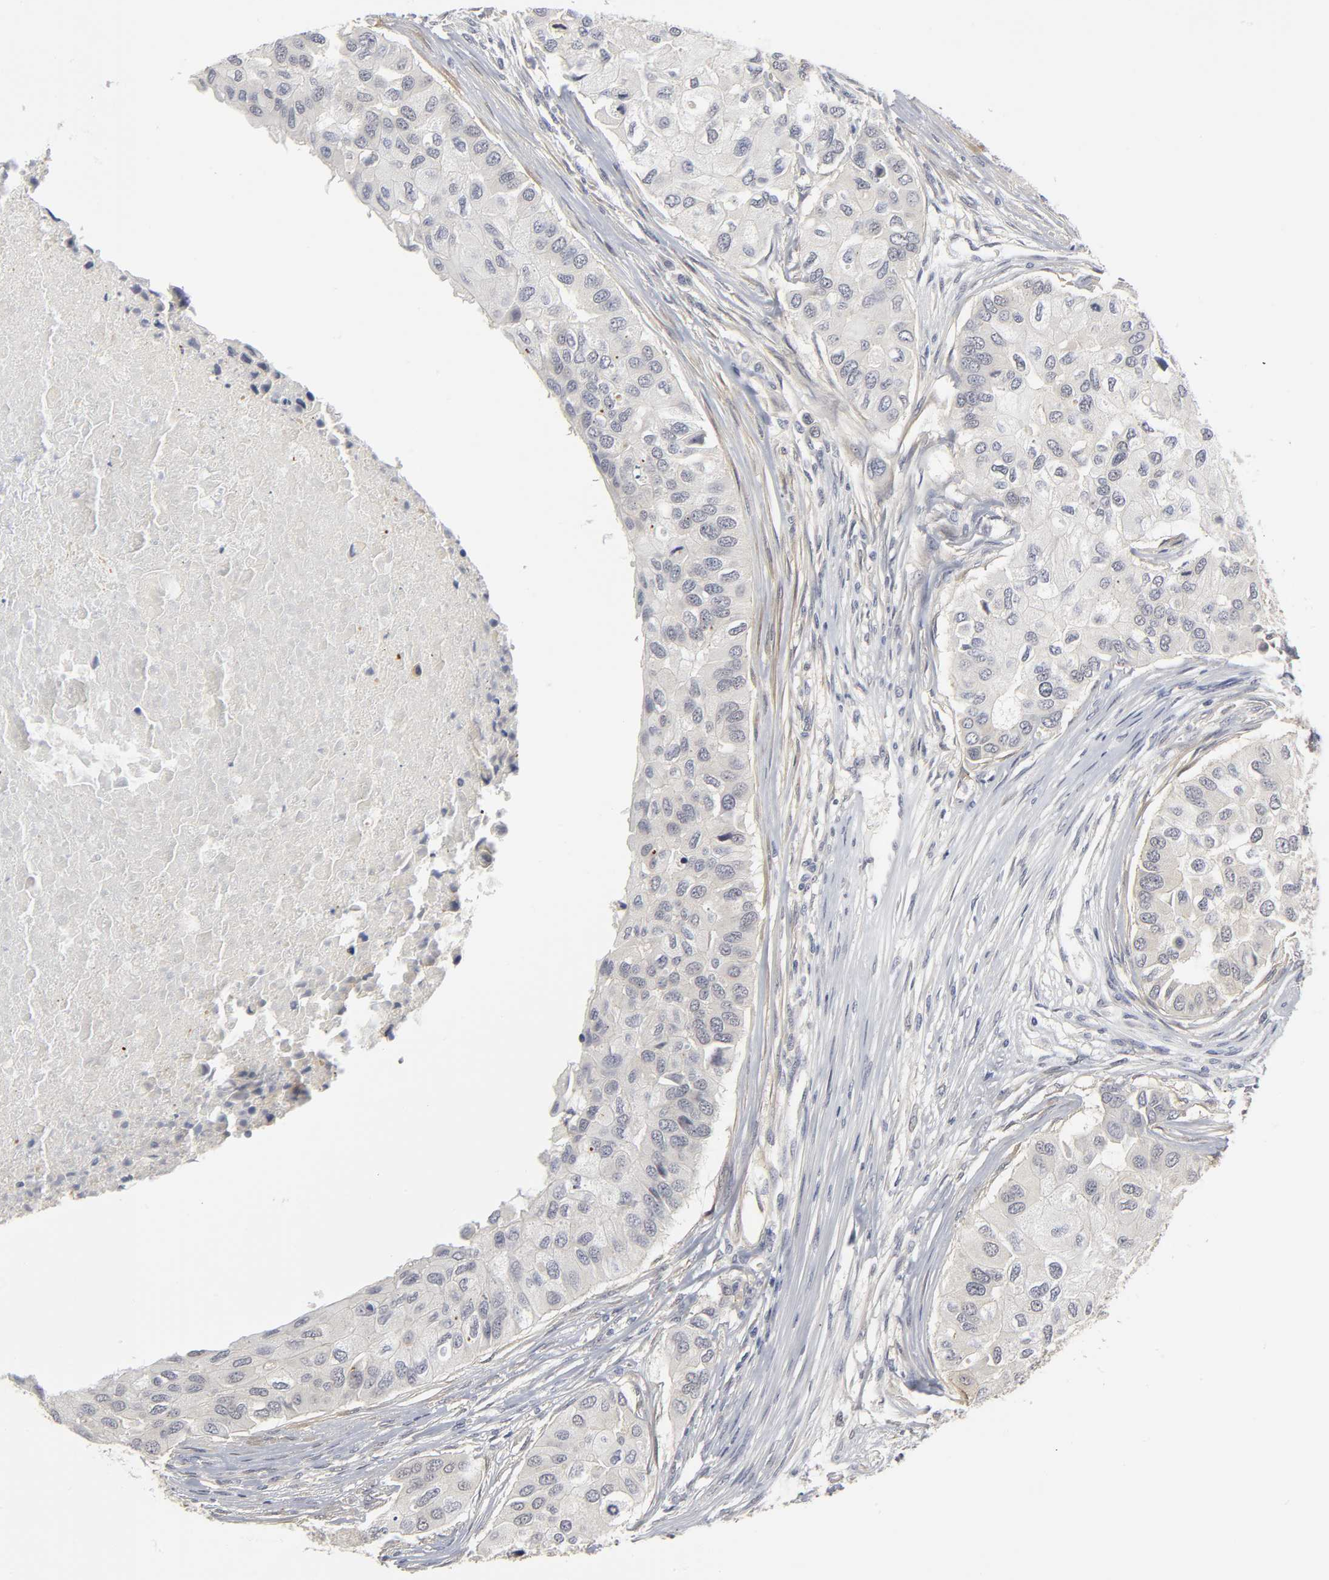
{"staining": {"intensity": "negative", "quantity": "none", "location": "none"}, "tissue": "breast cancer", "cell_type": "Tumor cells", "image_type": "cancer", "snomed": [{"axis": "morphology", "description": "Normal tissue, NOS"}, {"axis": "morphology", "description": "Duct carcinoma"}, {"axis": "topography", "description": "Breast"}], "caption": "Breast cancer (intraductal carcinoma) was stained to show a protein in brown. There is no significant staining in tumor cells.", "gene": "PDLIM3", "patient": {"sex": "female", "age": 49}}